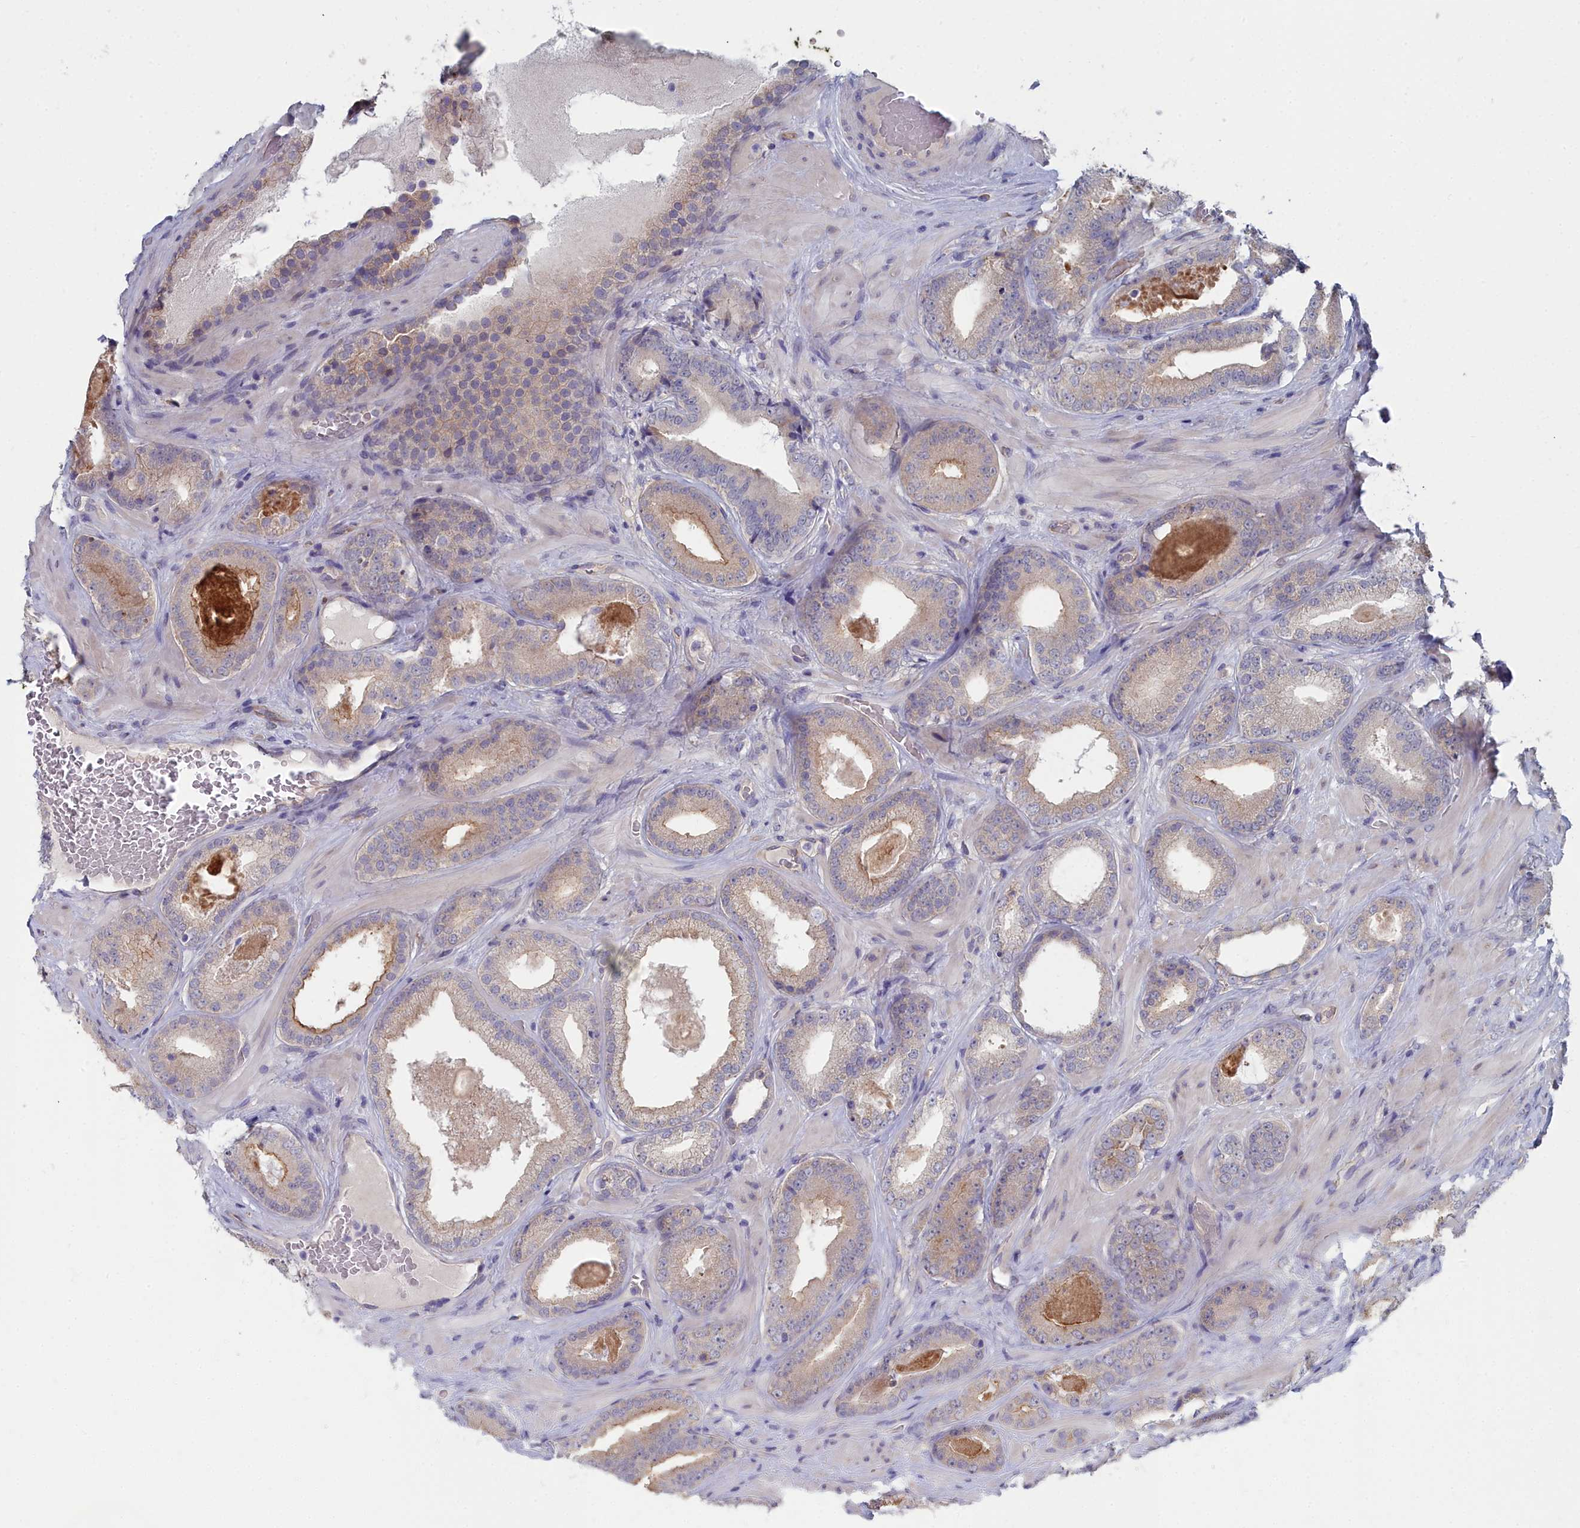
{"staining": {"intensity": "weak", "quantity": "25%-75%", "location": "cytoplasmic/membranous"}, "tissue": "prostate cancer", "cell_type": "Tumor cells", "image_type": "cancer", "snomed": [{"axis": "morphology", "description": "Adenocarcinoma, Low grade"}, {"axis": "topography", "description": "Prostate"}], "caption": "Immunohistochemical staining of human prostate cancer (adenocarcinoma (low-grade)) demonstrates low levels of weak cytoplasmic/membranous protein staining in about 25%-75% of tumor cells. The staining is performed using DAB (3,3'-diaminobenzidine) brown chromogen to label protein expression. The nuclei are counter-stained blue using hematoxylin.", "gene": "RDX", "patient": {"sex": "male", "age": 57}}